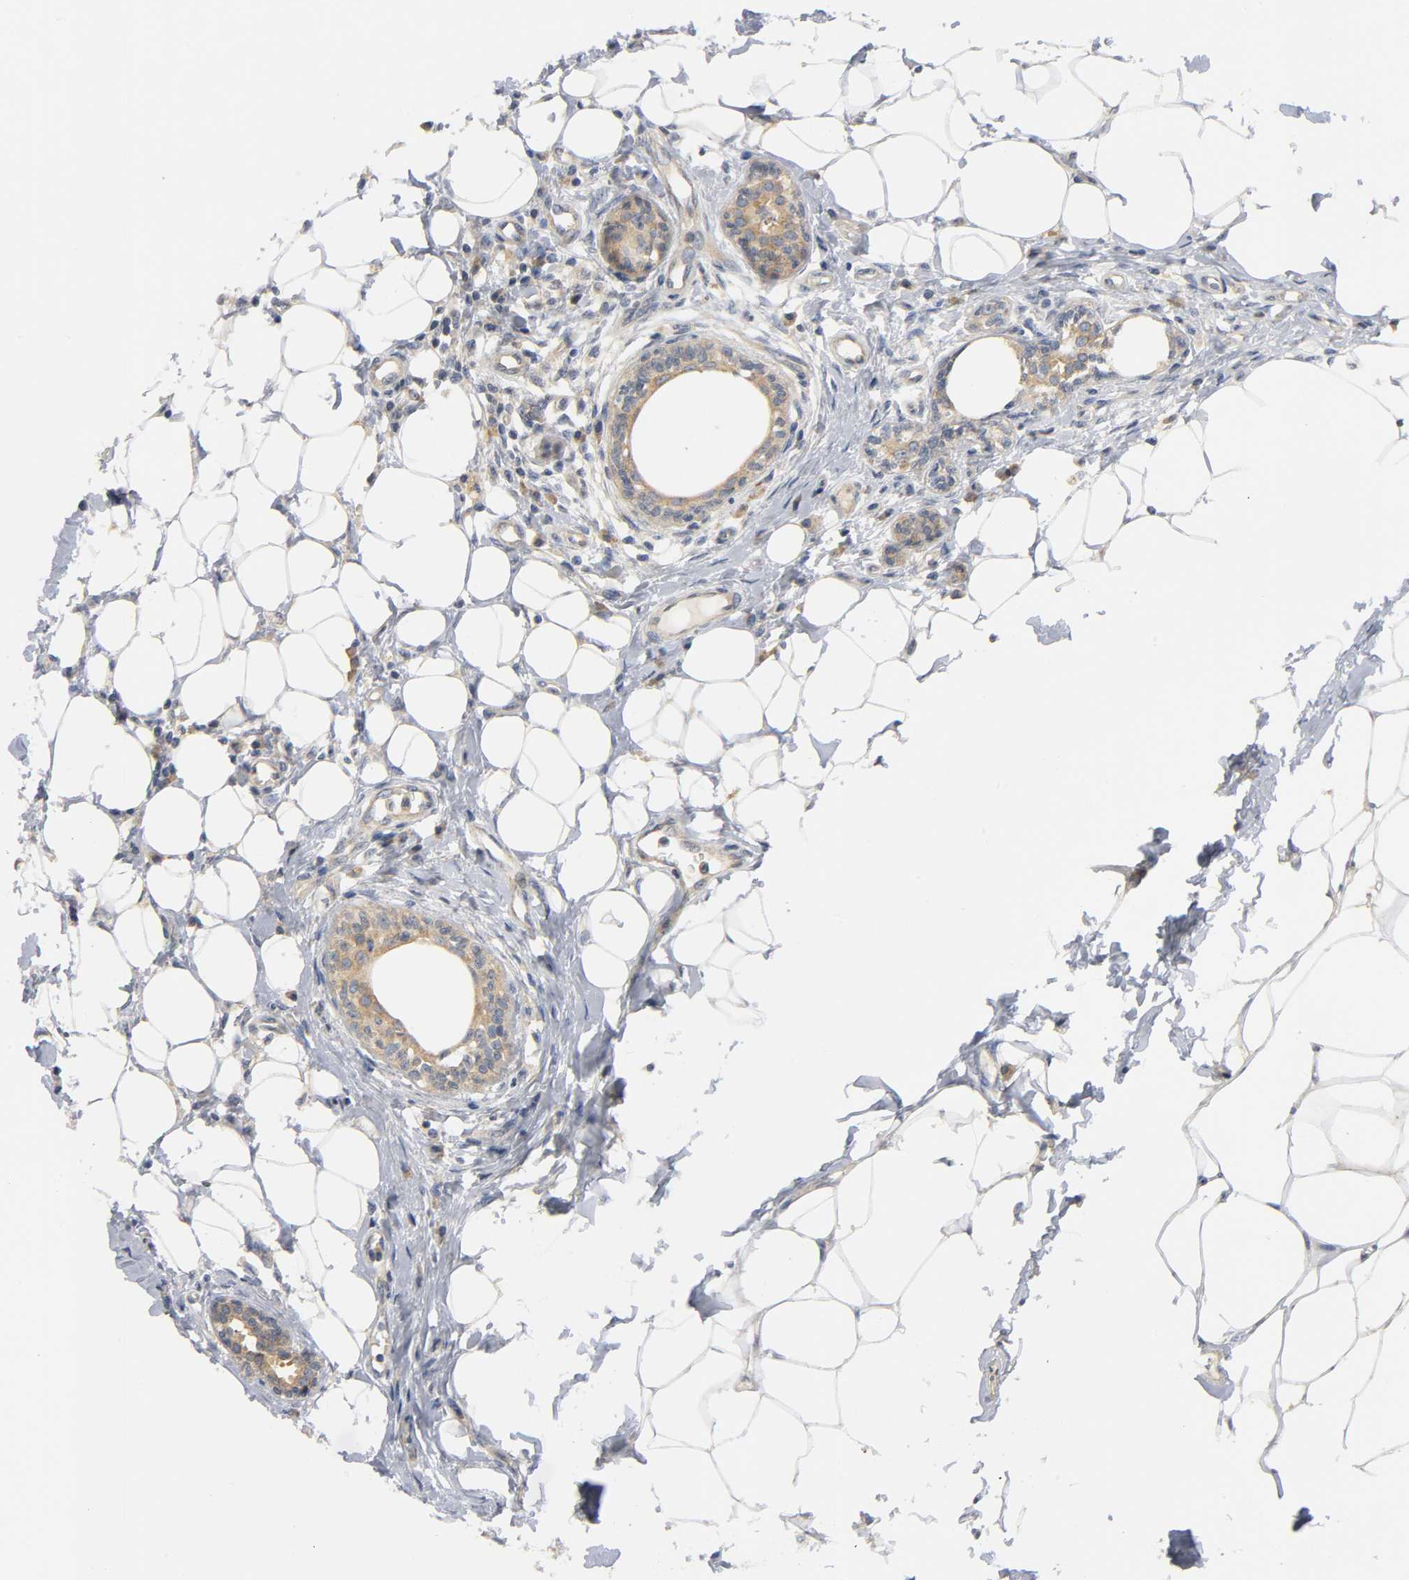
{"staining": {"intensity": "weak", "quantity": ">75%", "location": "cytoplasmic/membranous"}, "tissue": "breast cancer", "cell_type": "Tumor cells", "image_type": "cancer", "snomed": [{"axis": "morphology", "description": "Duct carcinoma"}, {"axis": "topography", "description": "Breast"}], "caption": "Immunohistochemical staining of human breast cancer exhibits weak cytoplasmic/membranous protein expression in approximately >75% of tumor cells.", "gene": "HDAC6", "patient": {"sex": "female", "age": 40}}